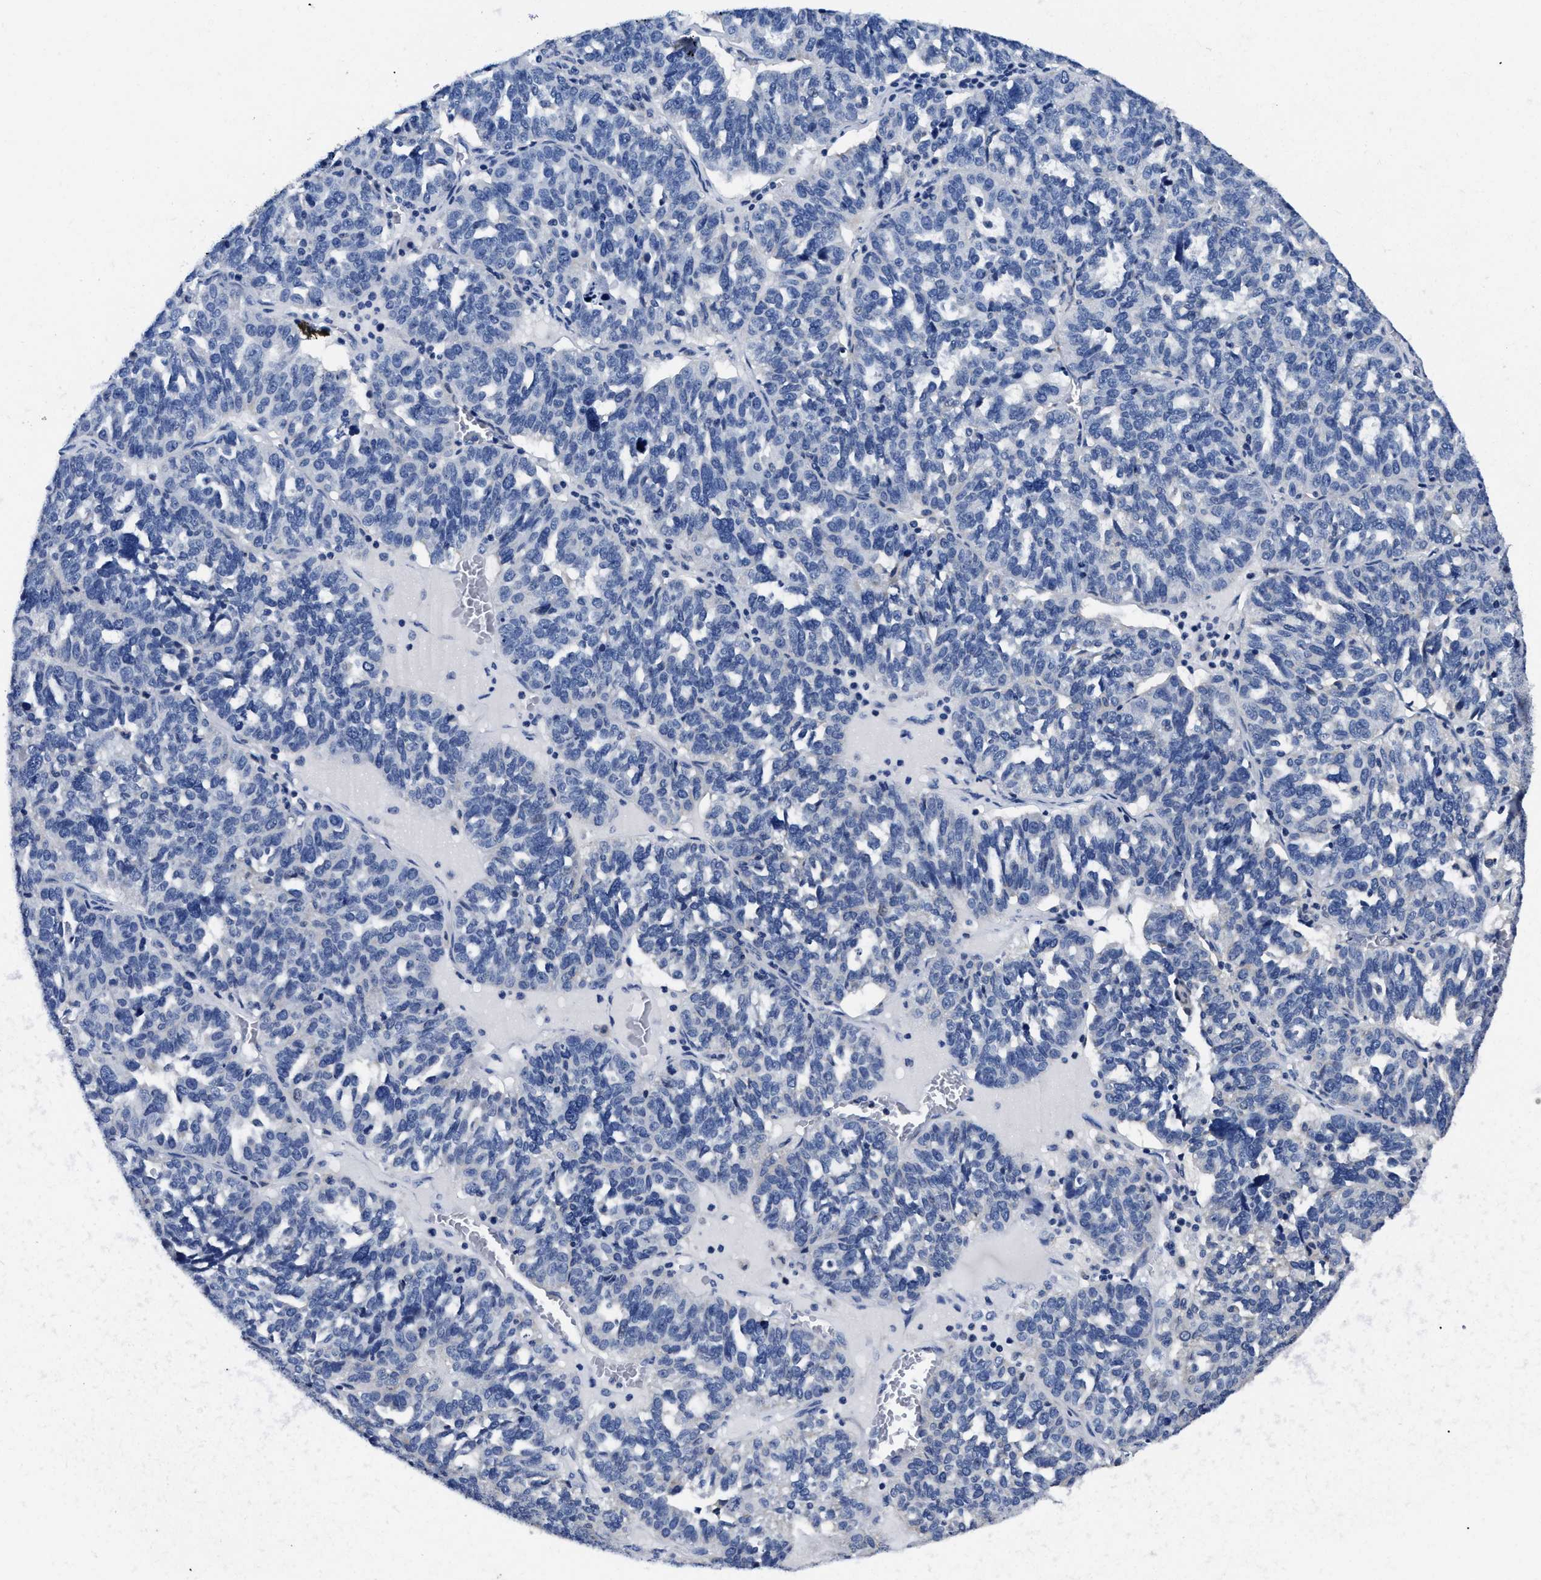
{"staining": {"intensity": "negative", "quantity": "none", "location": "none"}, "tissue": "ovarian cancer", "cell_type": "Tumor cells", "image_type": "cancer", "snomed": [{"axis": "morphology", "description": "Cystadenocarcinoma, serous, NOS"}, {"axis": "topography", "description": "Ovary"}], "caption": "The photomicrograph demonstrates no significant staining in tumor cells of ovarian cancer (serous cystadenocarcinoma). (Brightfield microscopy of DAB (3,3'-diaminobenzidine) immunohistochemistry (IHC) at high magnification).", "gene": "SLC35F1", "patient": {"sex": "female", "age": 59}}